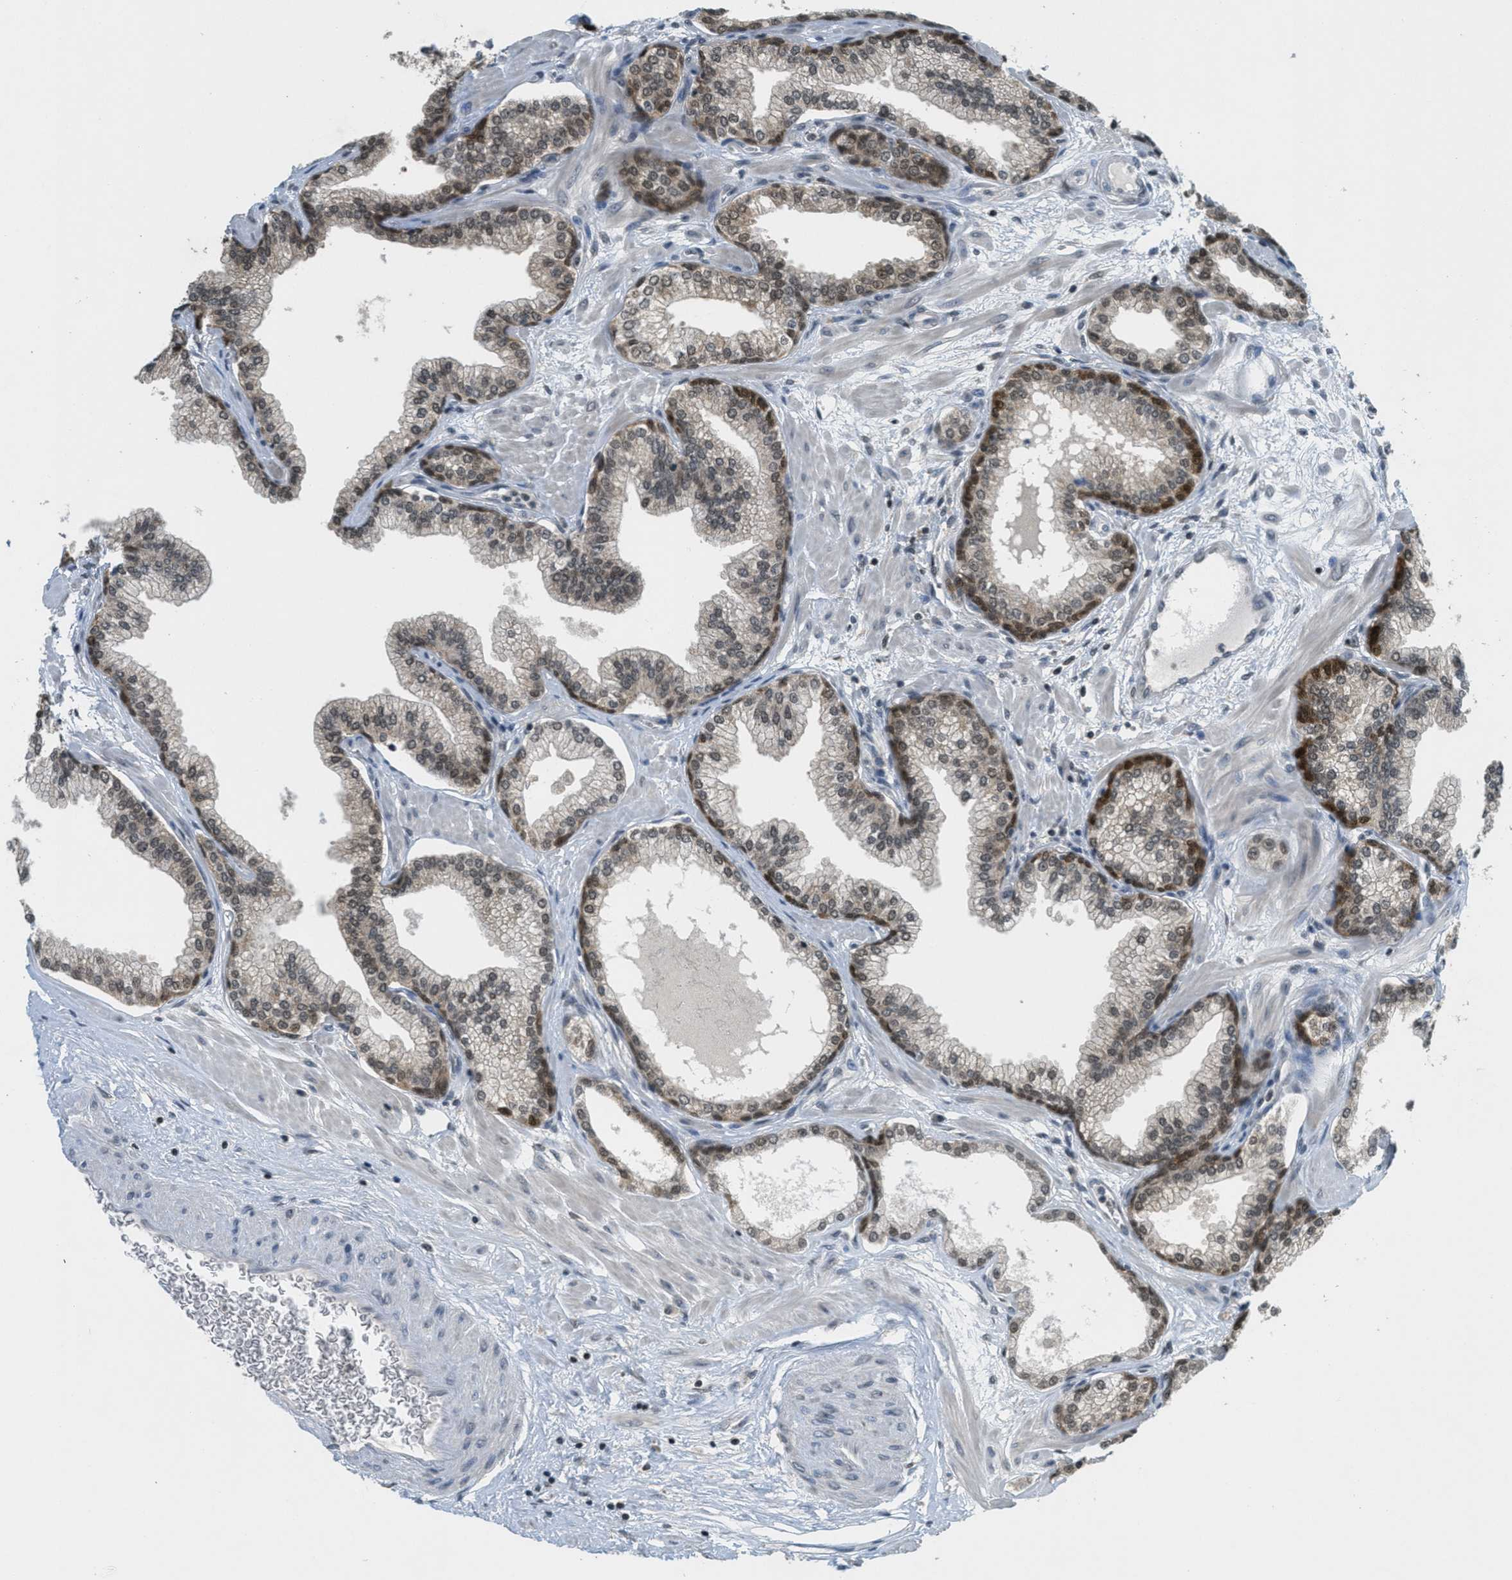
{"staining": {"intensity": "strong", "quantity": "25%-75%", "location": "cytoplasmic/membranous,nuclear"}, "tissue": "prostate", "cell_type": "Glandular cells", "image_type": "normal", "snomed": [{"axis": "morphology", "description": "Normal tissue, NOS"}, {"axis": "morphology", "description": "Urothelial carcinoma, Low grade"}, {"axis": "topography", "description": "Urinary bladder"}, {"axis": "topography", "description": "Prostate"}], "caption": "A brown stain highlights strong cytoplasmic/membranous,nuclear expression of a protein in glandular cells of unremarkable prostate.", "gene": "DNAJB1", "patient": {"sex": "male", "age": 60}}